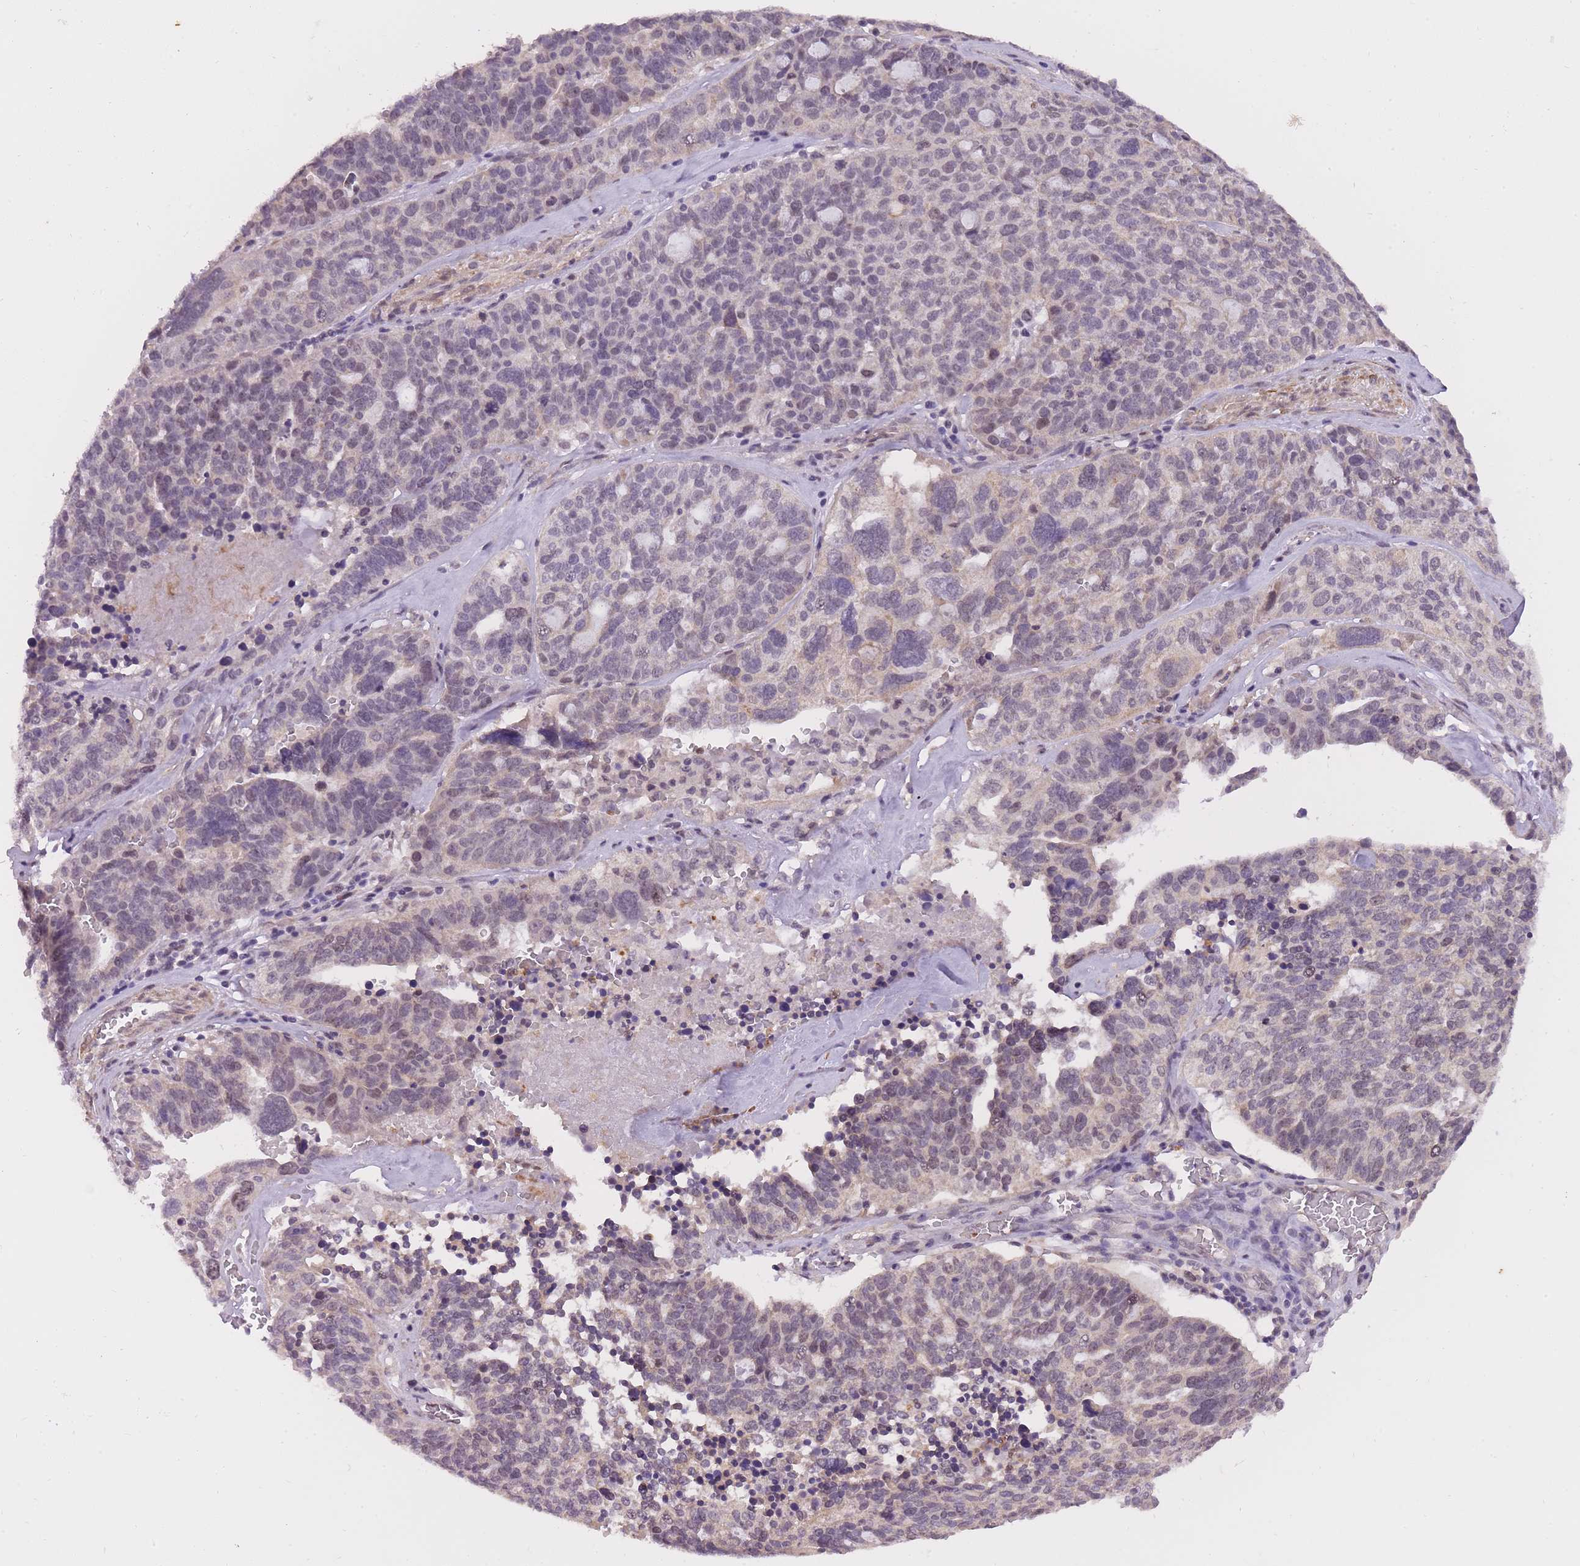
{"staining": {"intensity": "weak", "quantity": "25%-75%", "location": "nuclear"}, "tissue": "ovarian cancer", "cell_type": "Tumor cells", "image_type": "cancer", "snomed": [{"axis": "morphology", "description": "Cystadenocarcinoma, serous, NOS"}, {"axis": "topography", "description": "Ovary"}], "caption": "Weak nuclear positivity is identified in about 25%-75% of tumor cells in ovarian serous cystadenocarcinoma. The staining is performed using DAB brown chromogen to label protein expression. The nuclei are counter-stained blue using hematoxylin.", "gene": "TIGD1", "patient": {"sex": "female", "age": 59}}